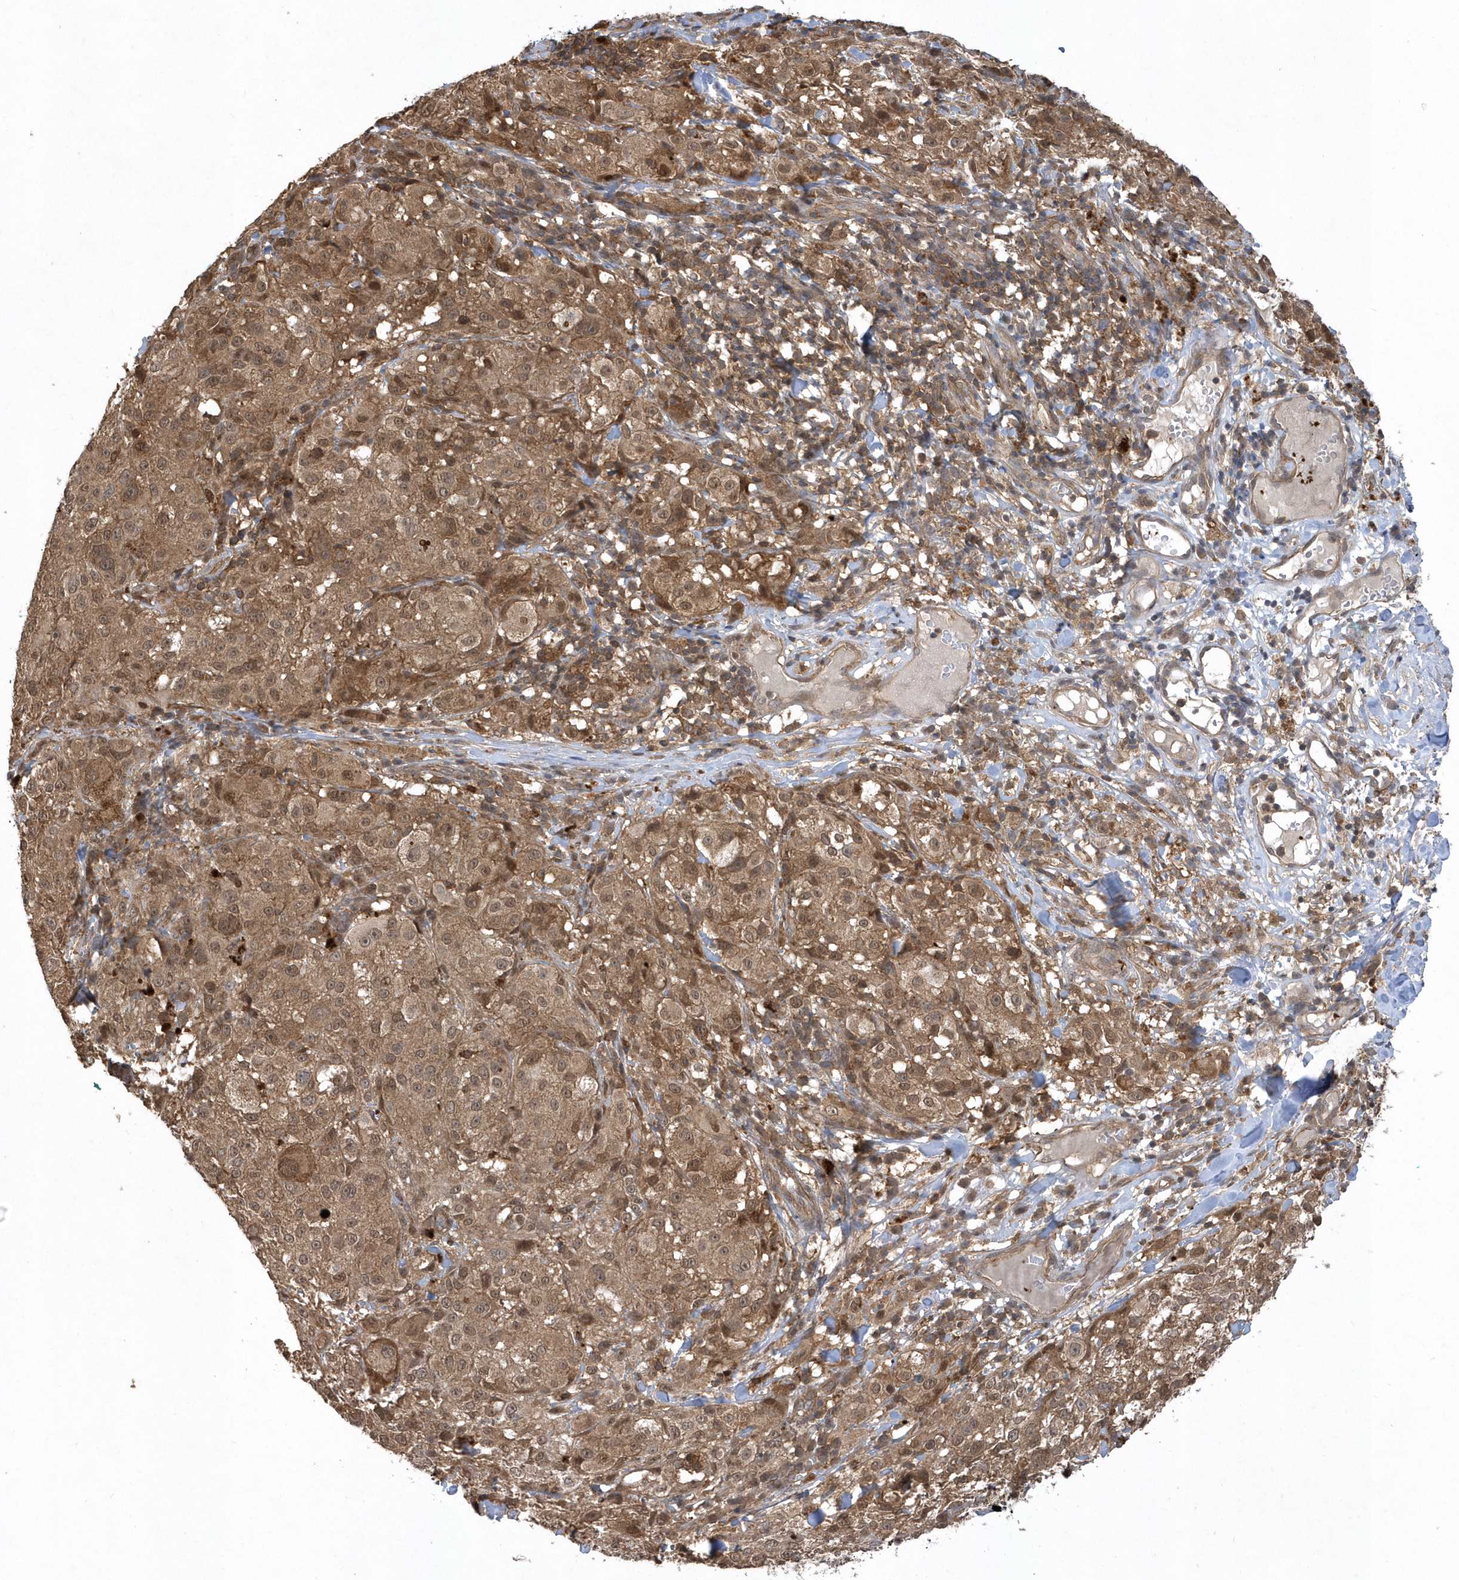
{"staining": {"intensity": "moderate", "quantity": ">75%", "location": "cytoplasmic/membranous,nuclear"}, "tissue": "melanoma", "cell_type": "Tumor cells", "image_type": "cancer", "snomed": [{"axis": "morphology", "description": "Necrosis, NOS"}, {"axis": "morphology", "description": "Malignant melanoma, NOS"}, {"axis": "topography", "description": "Skin"}], "caption": "A brown stain labels moderate cytoplasmic/membranous and nuclear positivity of a protein in melanoma tumor cells.", "gene": "ACYP1", "patient": {"sex": "female", "age": 87}}